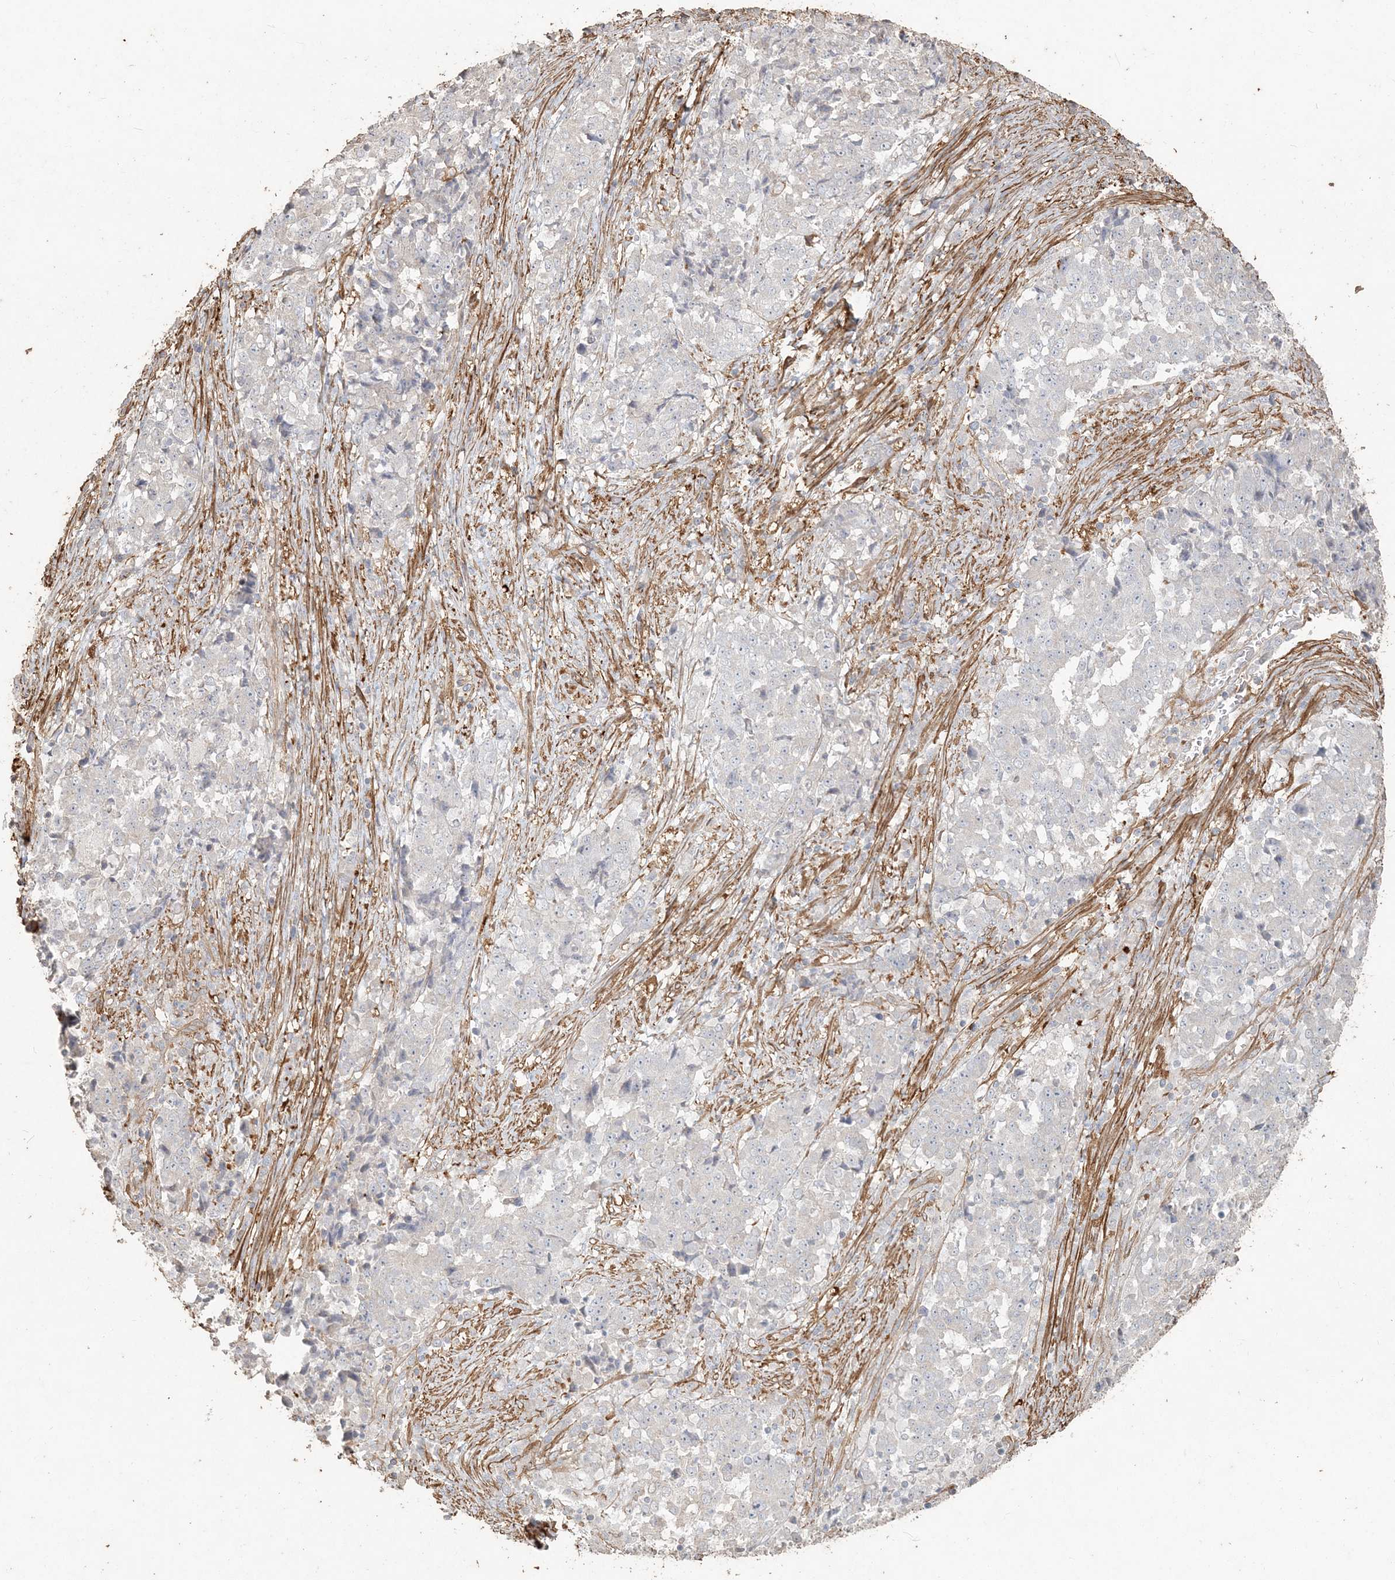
{"staining": {"intensity": "negative", "quantity": "none", "location": "none"}, "tissue": "stomach cancer", "cell_type": "Tumor cells", "image_type": "cancer", "snomed": [{"axis": "morphology", "description": "Adenocarcinoma, NOS"}, {"axis": "topography", "description": "Stomach"}], "caption": "Photomicrograph shows no protein staining in tumor cells of stomach cancer (adenocarcinoma) tissue. (IHC, brightfield microscopy, high magnification).", "gene": "RNF145", "patient": {"sex": "male", "age": 59}}